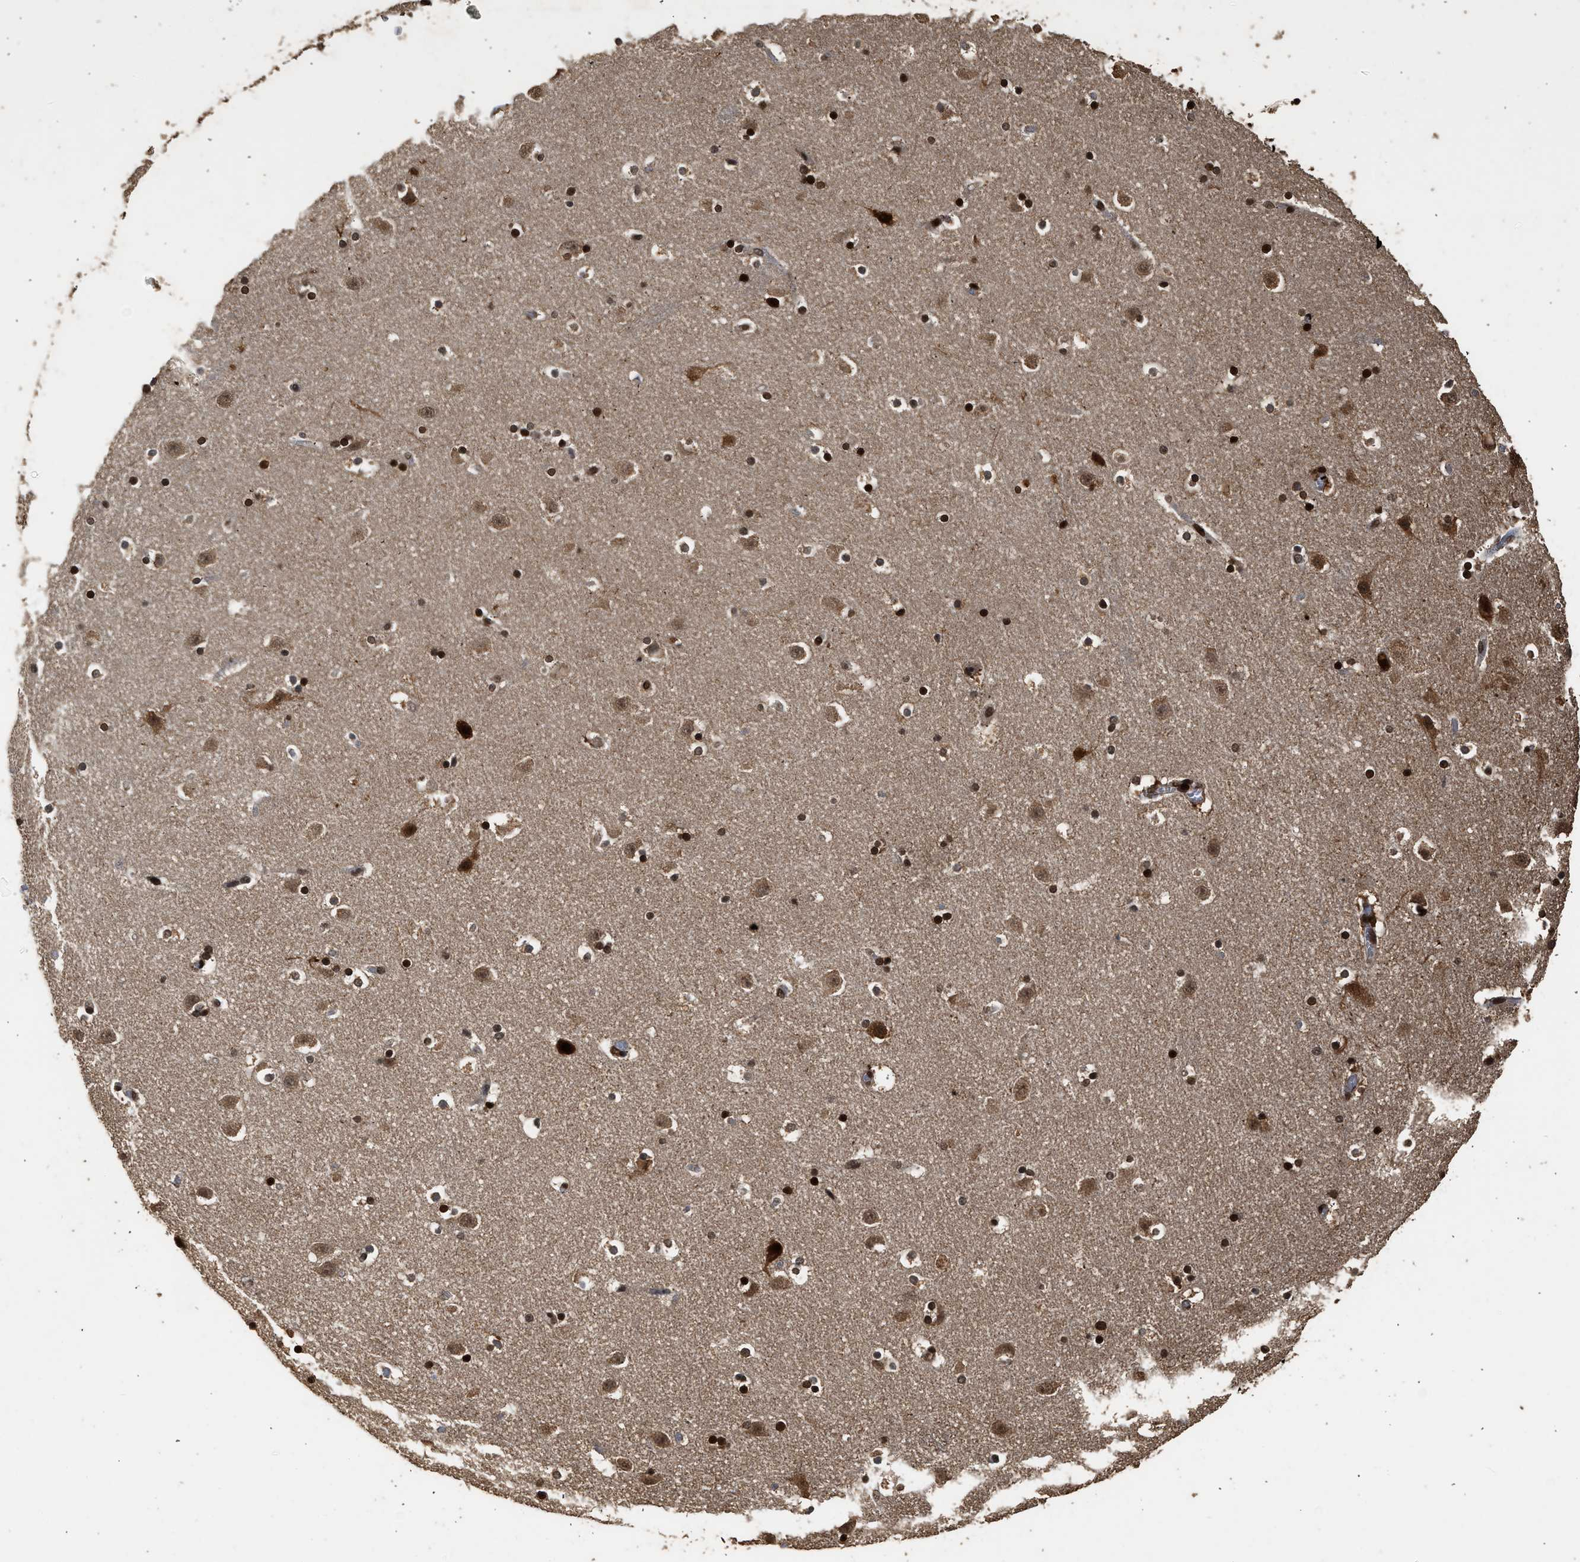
{"staining": {"intensity": "strong", "quantity": ">75%", "location": "nuclear"}, "tissue": "caudate", "cell_type": "Glial cells", "image_type": "normal", "snomed": [{"axis": "morphology", "description": "Normal tissue, NOS"}, {"axis": "topography", "description": "Lateral ventricle wall"}], "caption": "A brown stain shows strong nuclear expression of a protein in glial cells of unremarkable human caudate. (IHC, brightfield microscopy, high magnification).", "gene": "PPP4R3B", "patient": {"sex": "male", "age": 45}}